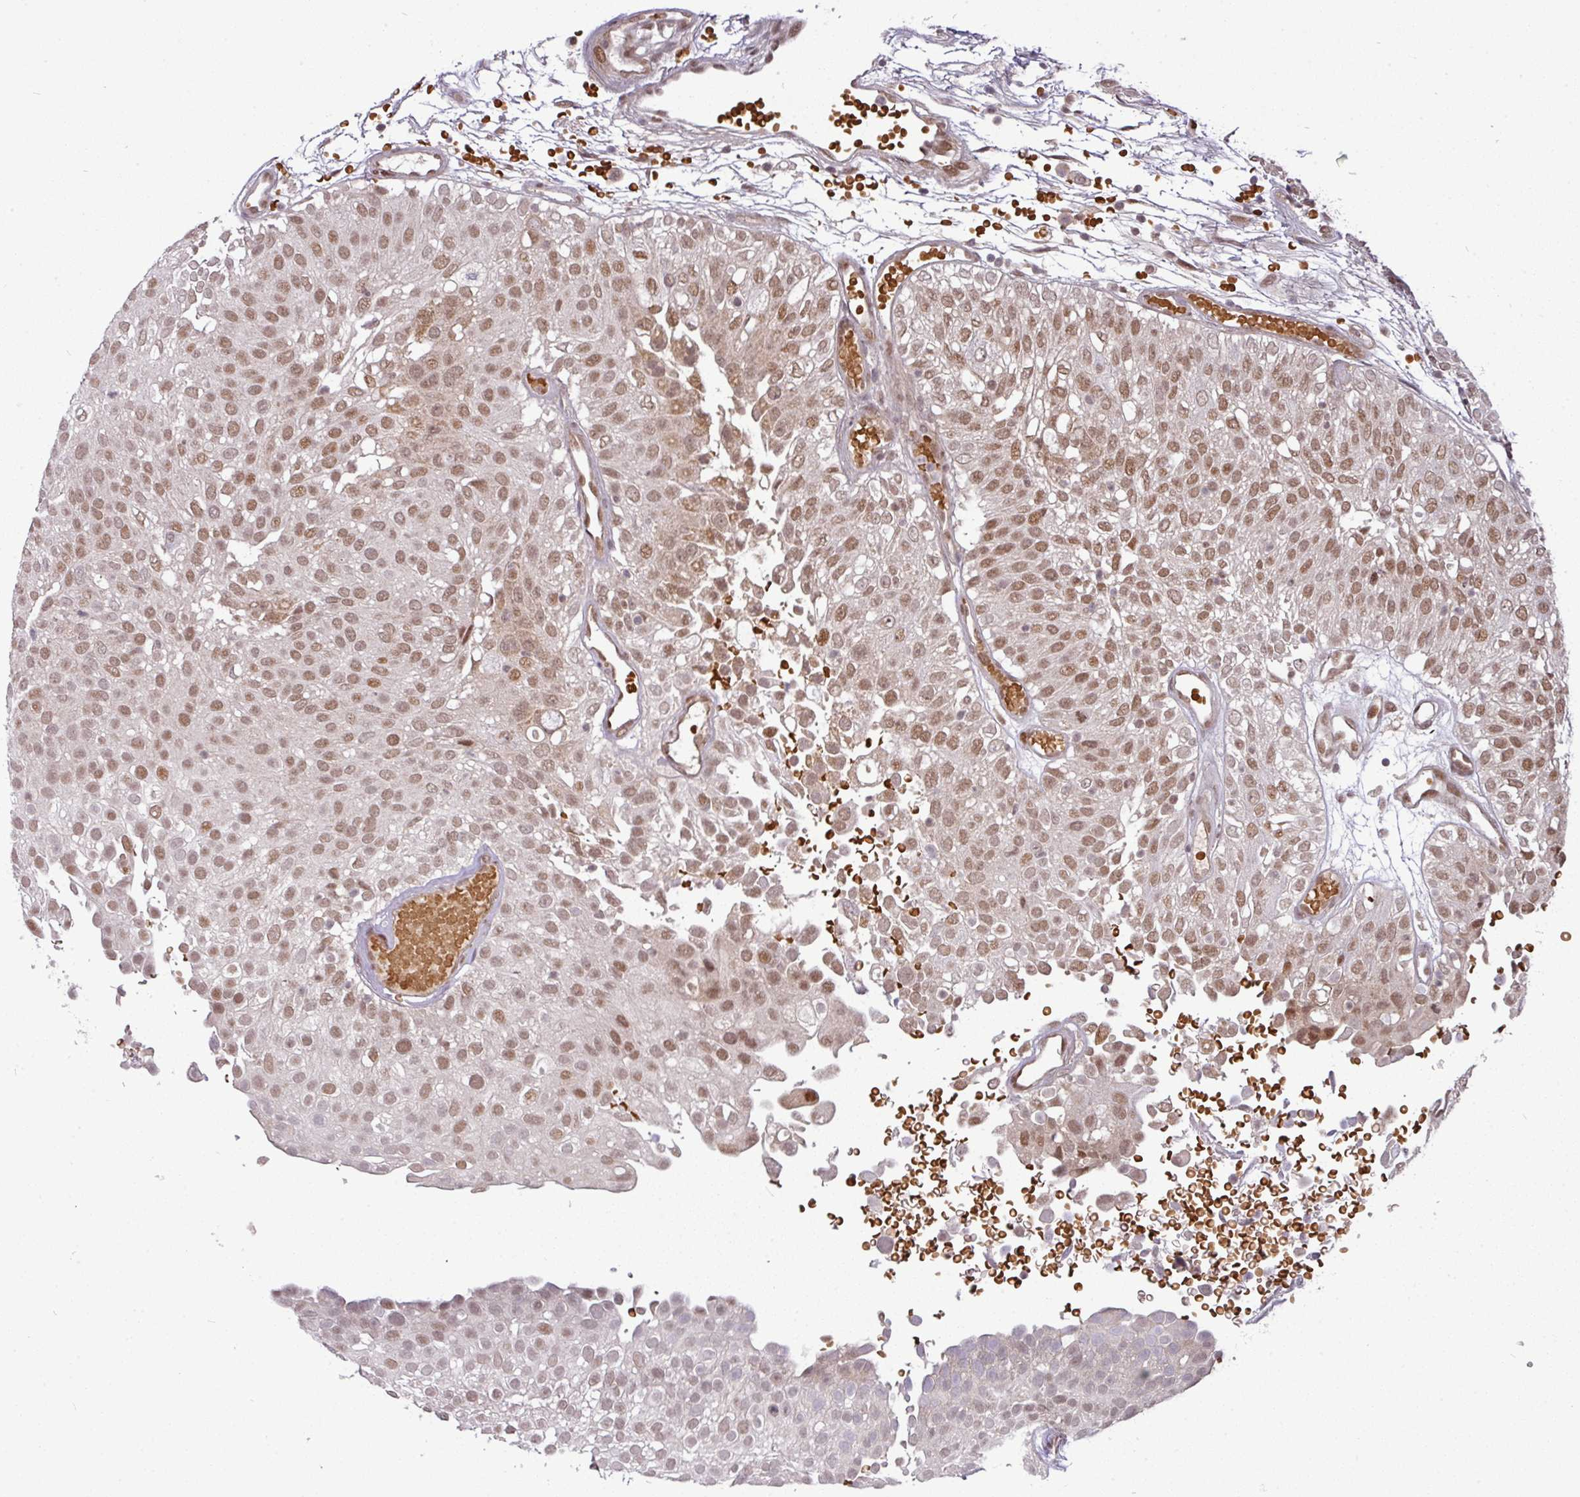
{"staining": {"intensity": "moderate", "quantity": "25%-75%", "location": "nuclear"}, "tissue": "urothelial cancer", "cell_type": "Tumor cells", "image_type": "cancer", "snomed": [{"axis": "morphology", "description": "Urothelial carcinoma, Low grade"}, {"axis": "topography", "description": "Urinary bladder"}], "caption": "Urothelial cancer was stained to show a protein in brown. There is medium levels of moderate nuclear staining in approximately 25%-75% of tumor cells.", "gene": "CIC", "patient": {"sex": "male", "age": 78}}